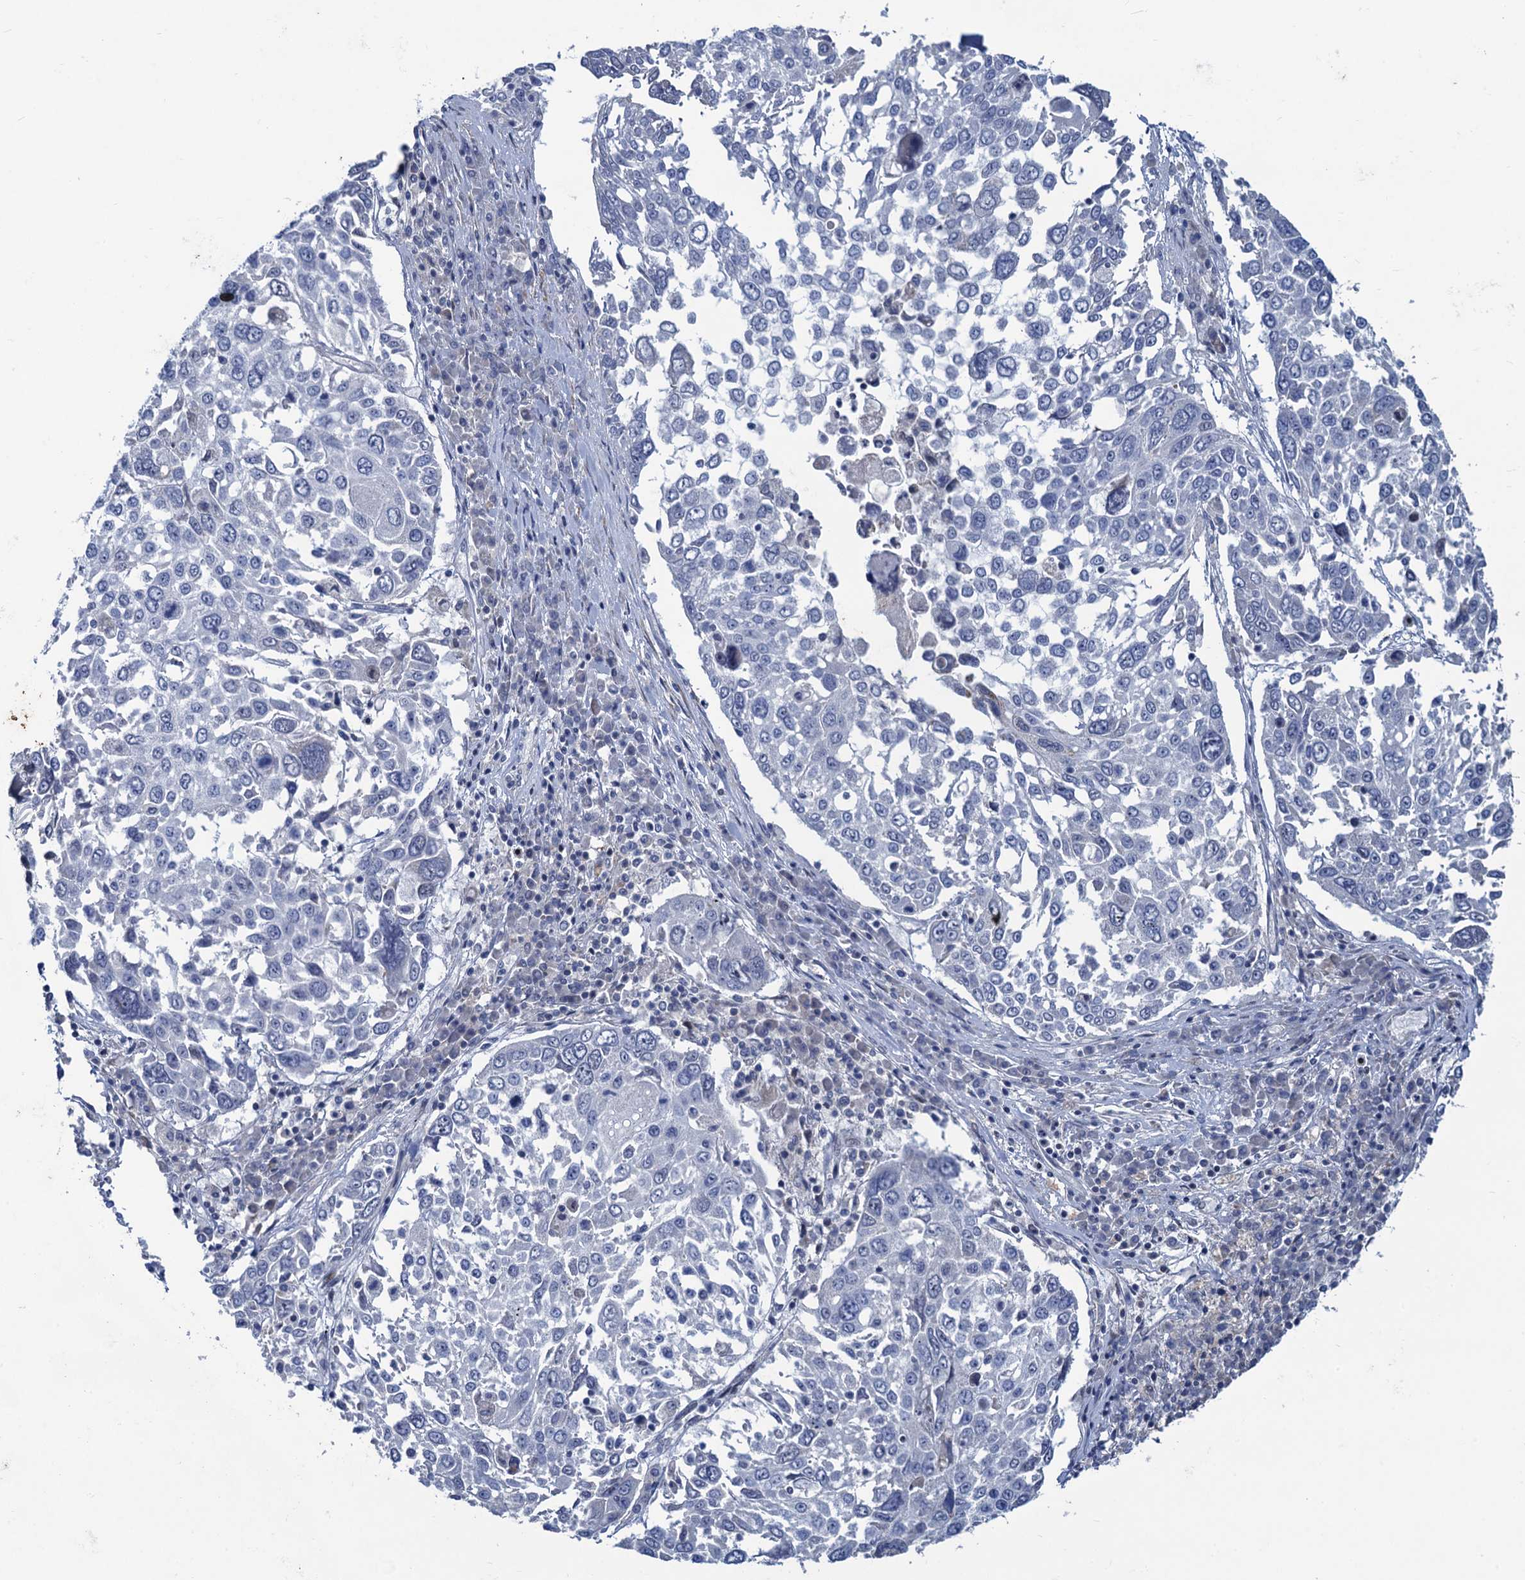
{"staining": {"intensity": "negative", "quantity": "none", "location": "none"}, "tissue": "lung cancer", "cell_type": "Tumor cells", "image_type": "cancer", "snomed": [{"axis": "morphology", "description": "Squamous cell carcinoma, NOS"}, {"axis": "topography", "description": "Lung"}], "caption": "IHC of human lung cancer (squamous cell carcinoma) demonstrates no expression in tumor cells.", "gene": "ESYT3", "patient": {"sex": "male", "age": 65}}